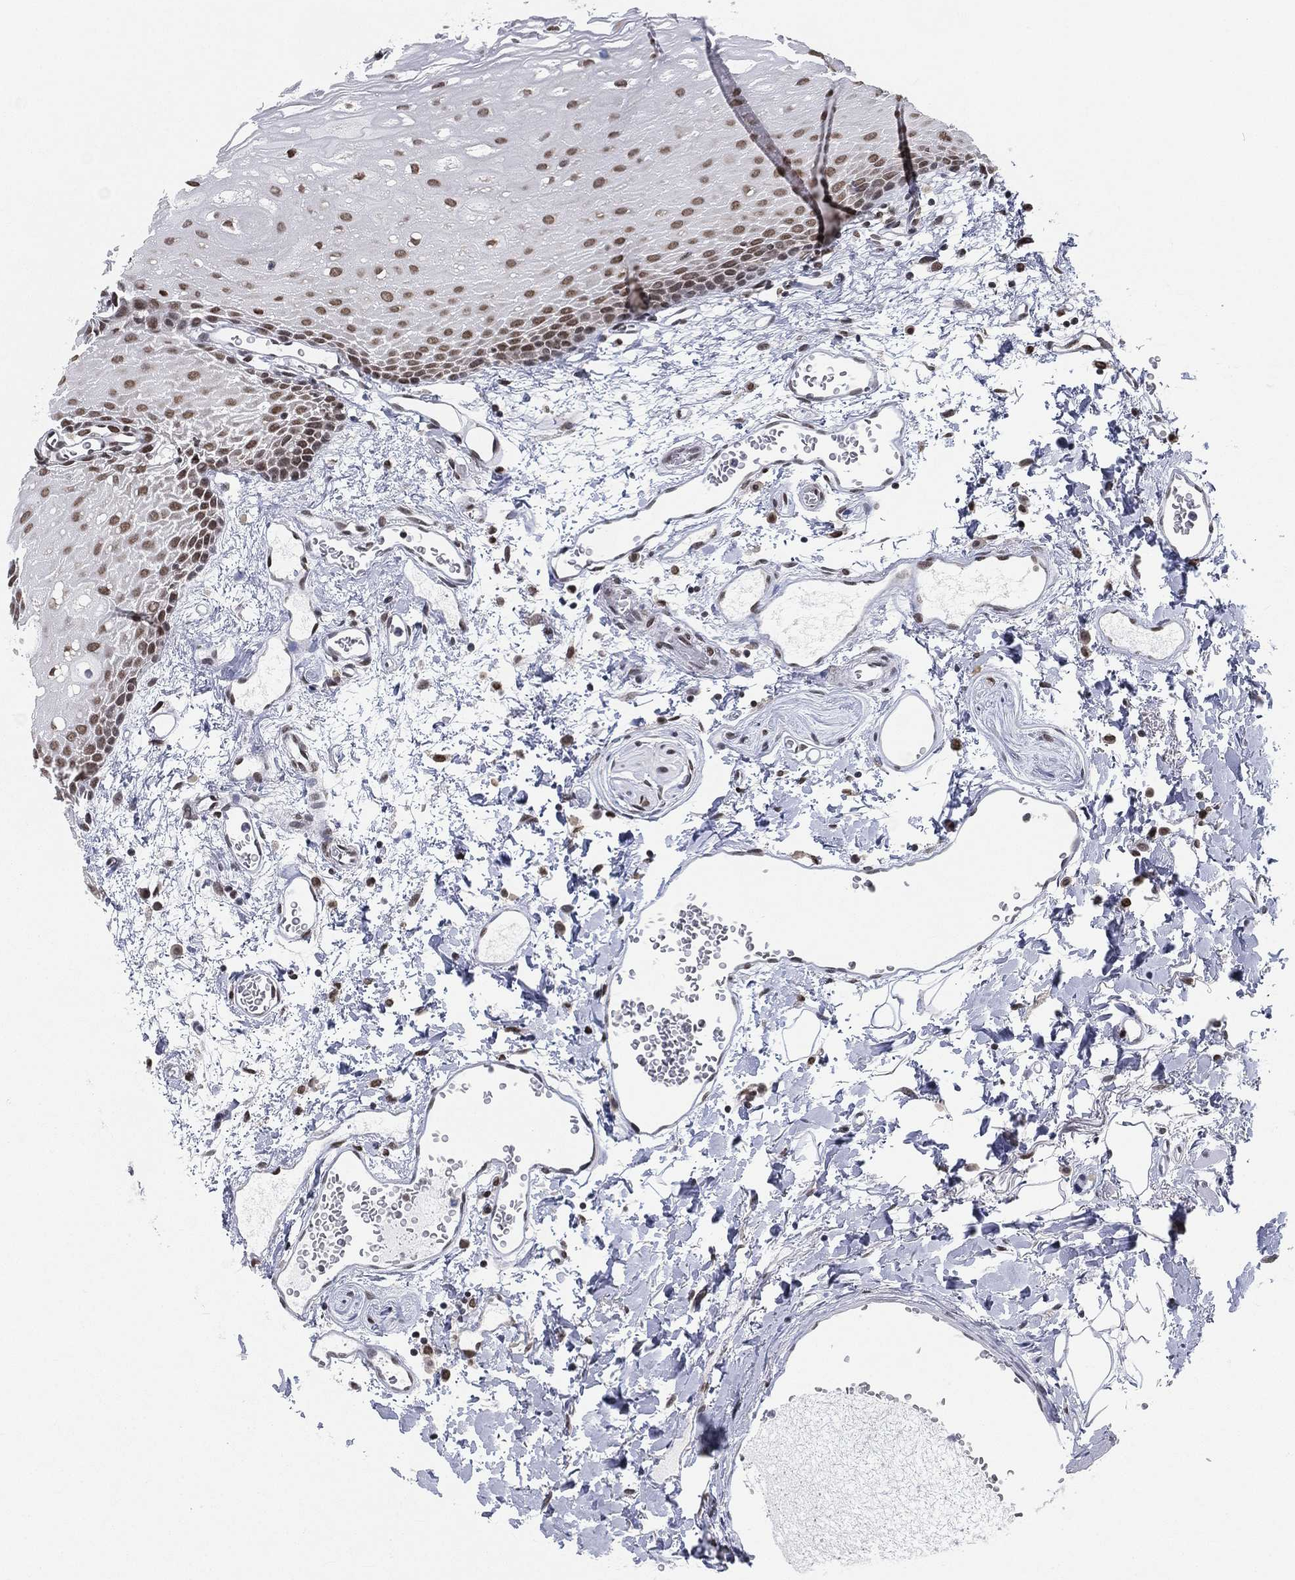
{"staining": {"intensity": "strong", "quantity": ">75%", "location": "nuclear"}, "tissue": "oral mucosa", "cell_type": "Squamous epithelial cells", "image_type": "normal", "snomed": [{"axis": "morphology", "description": "Normal tissue, NOS"}, {"axis": "morphology", "description": "Squamous cell carcinoma, NOS"}, {"axis": "topography", "description": "Oral tissue"}, {"axis": "topography", "description": "Head-Neck"}], "caption": "IHC photomicrograph of normal human oral mucosa stained for a protein (brown), which displays high levels of strong nuclear expression in approximately >75% of squamous epithelial cells.", "gene": "FUBP3", "patient": {"sex": "female", "age": 70}}